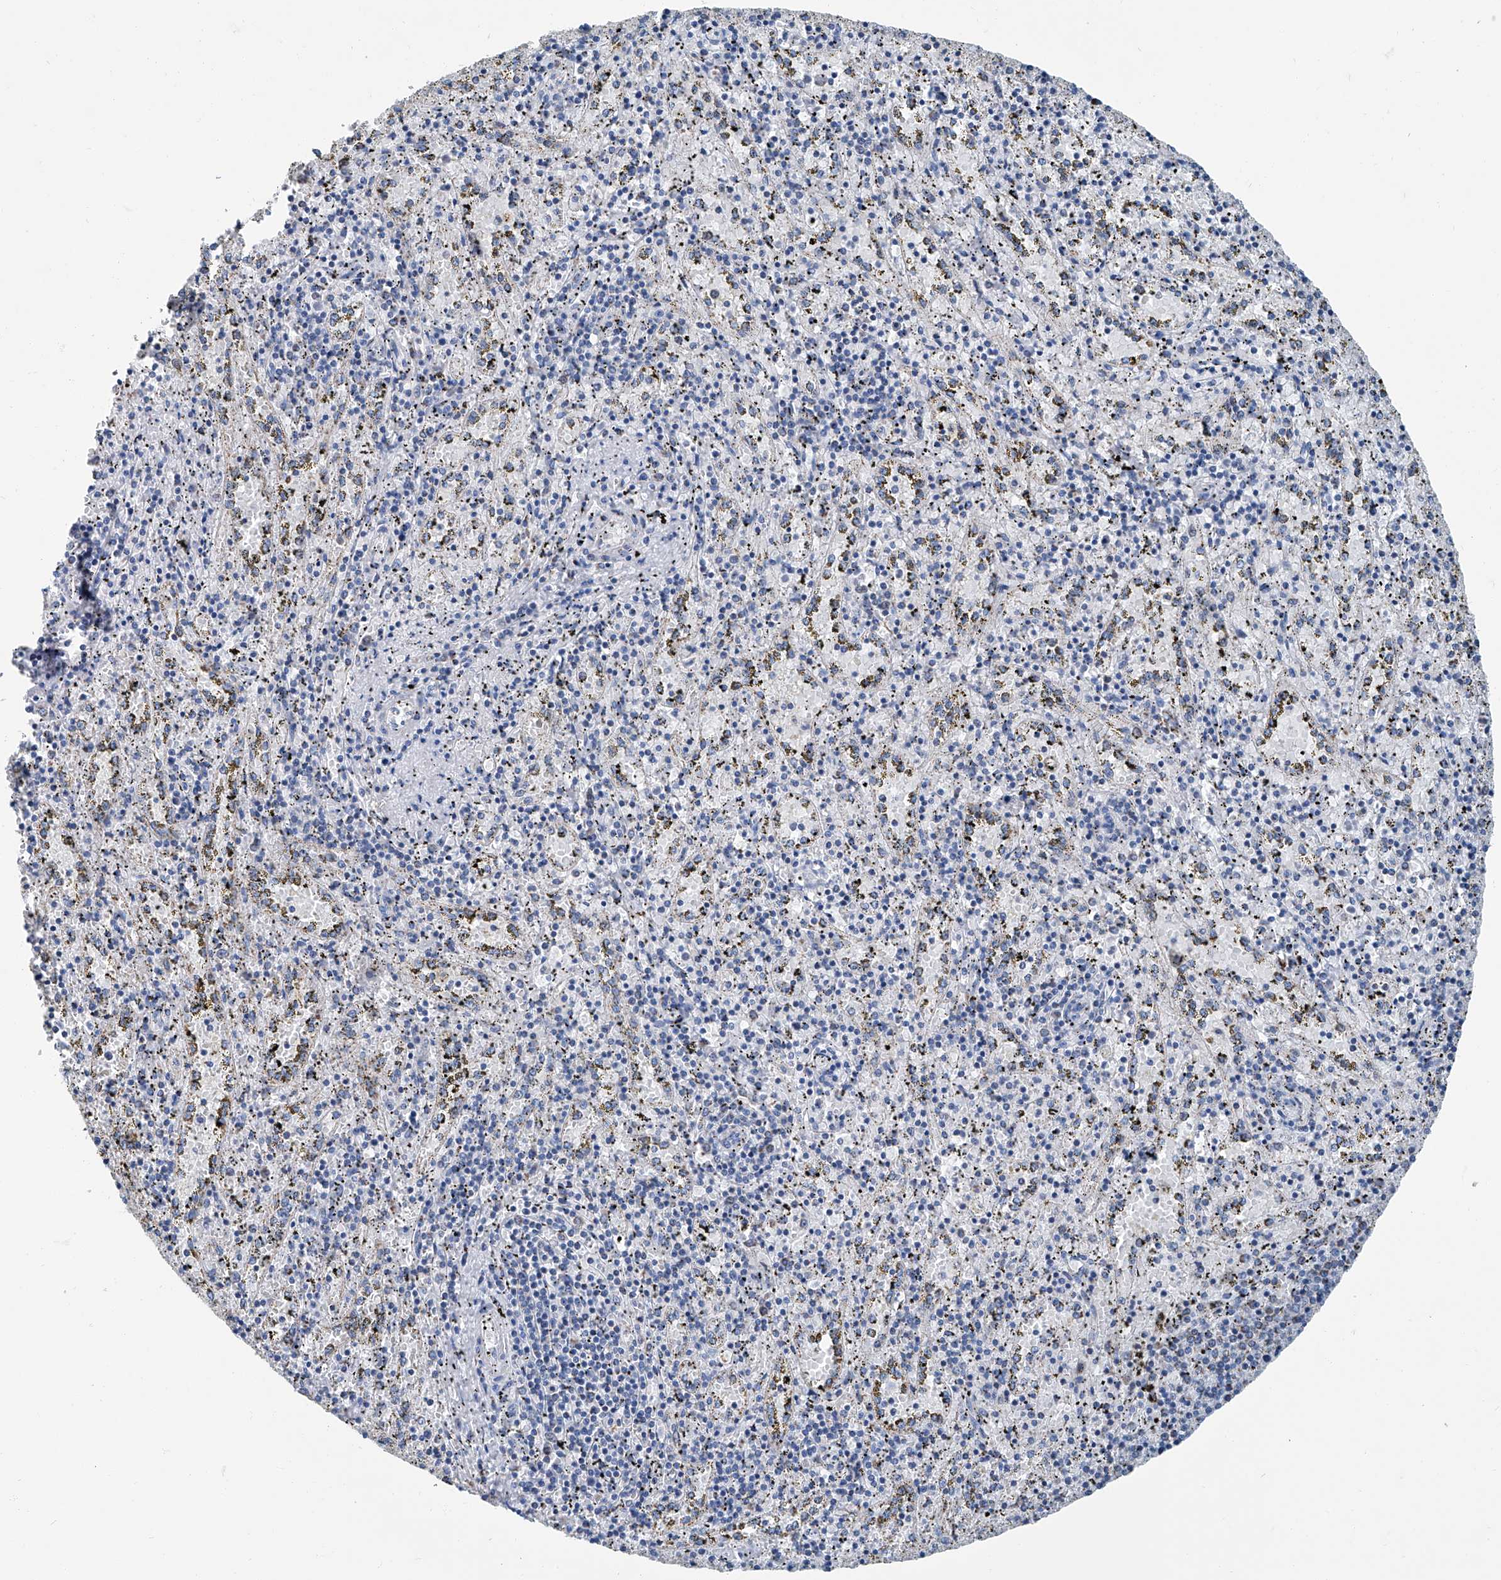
{"staining": {"intensity": "negative", "quantity": "none", "location": "none"}, "tissue": "spleen", "cell_type": "Cells in red pulp", "image_type": "normal", "snomed": [{"axis": "morphology", "description": "Normal tissue, NOS"}, {"axis": "topography", "description": "Spleen"}], "caption": "Cells in red pulp are negative for protein expression in benign human spleen. (Stains: DAB (3,3'-diaminobenzidine) immunohistochemistry (IHC) with hematoxylin counter stain, Microscopy: brightfield microscopy at high magnification).", "gene": "MT", "patient": {"sex": "male", "age": 11}}